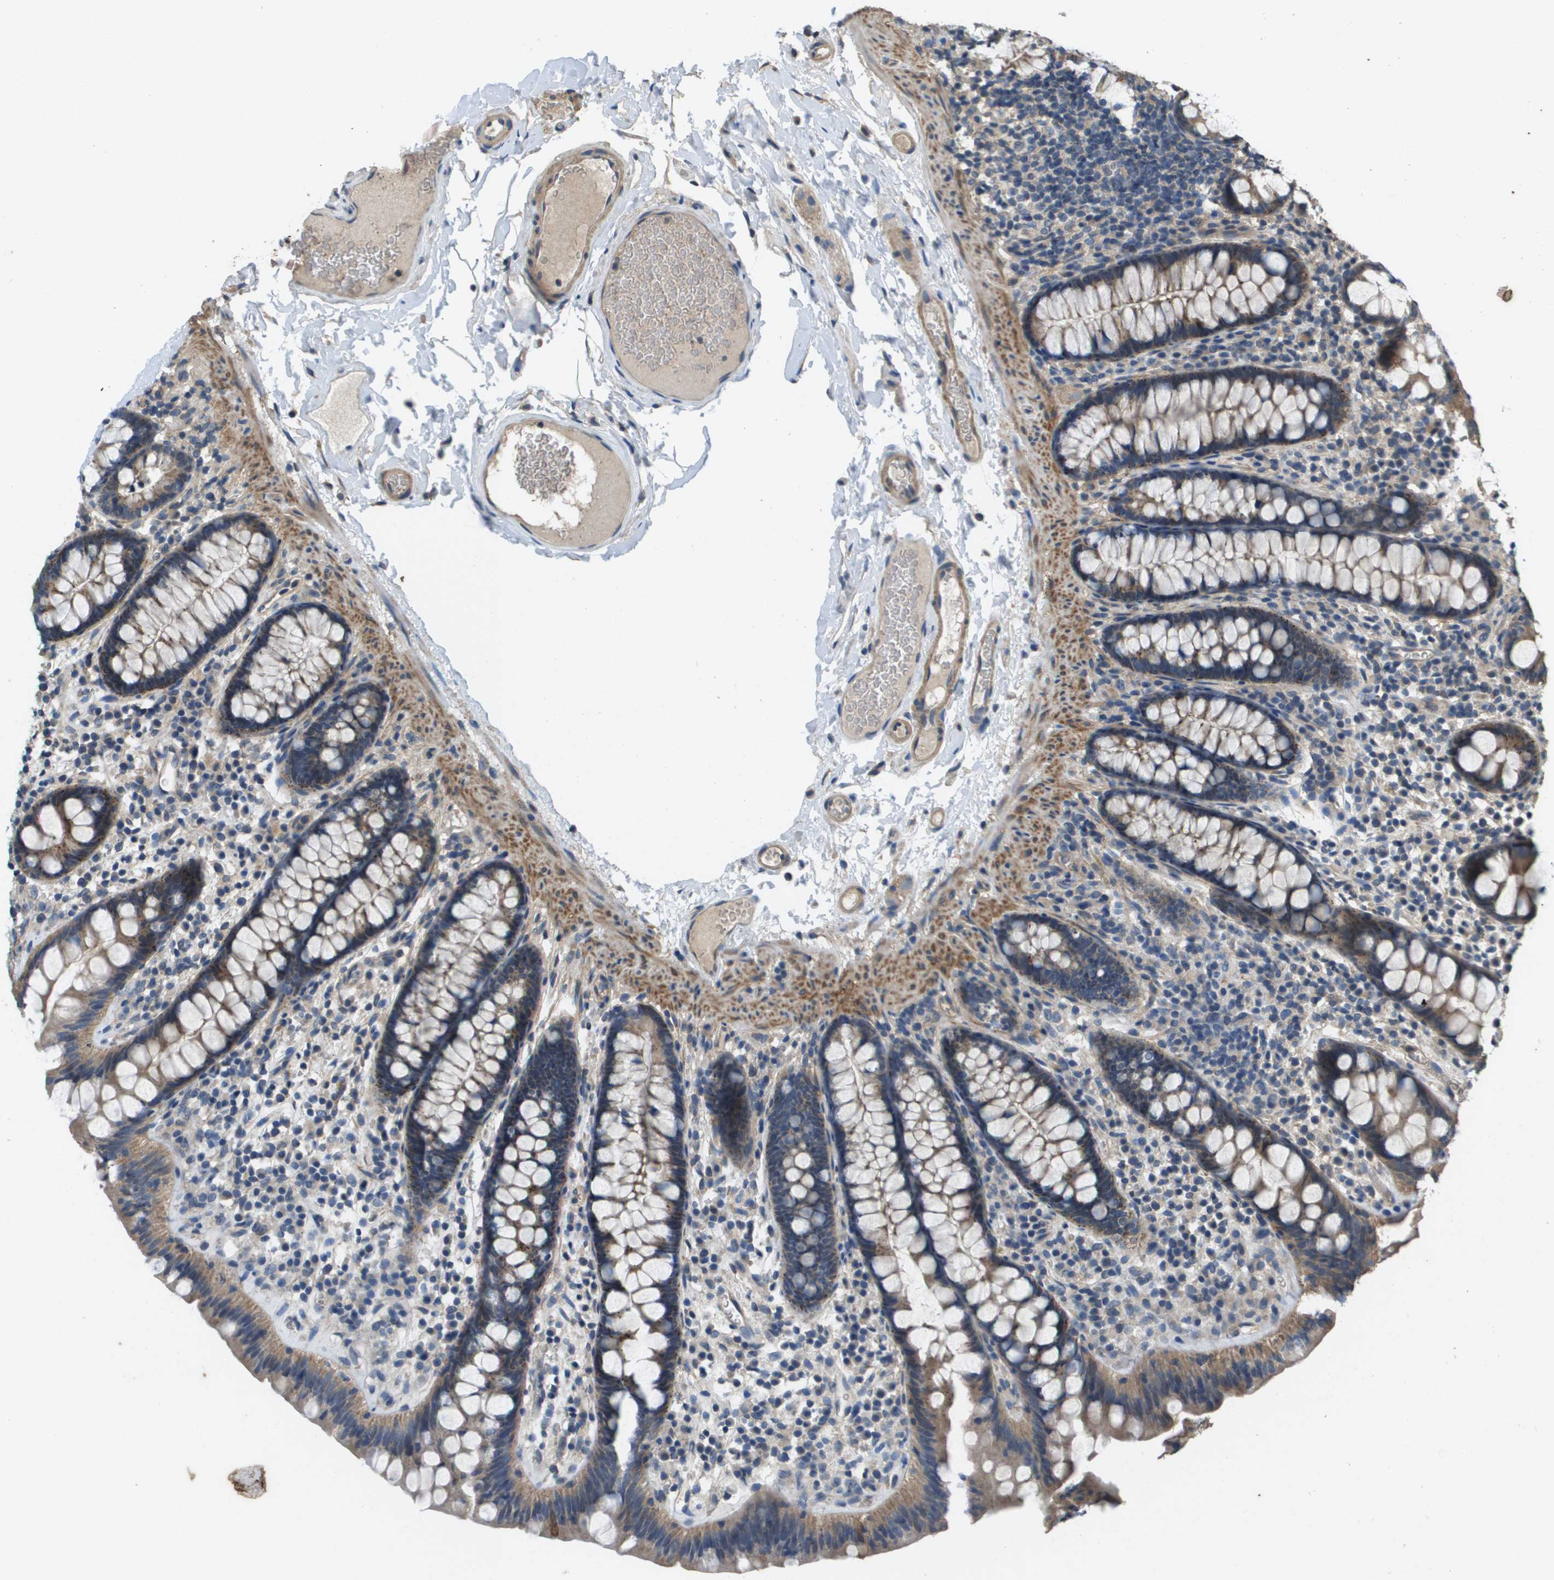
{"staining": {"intensity": "weak", "quantity": ">75%", "location": "cytoplasmic/membranous"}, "tissue": "colon", "cell_type": "Endothelial cells", "image_type": "normal", "snomed": [{"axis": "morphology", "description": "Normal tissue, NOS"}, {"axis": "topography", "description": "Colon"}], "caption": "This is a photomicrograph of immunohistochemistry staining of benign colon, which shows weak staining in the cytoplasmic/membranous of endothelial cells.", "gene": "KRT23", "patient": {"sex": "female", "age": 80}}